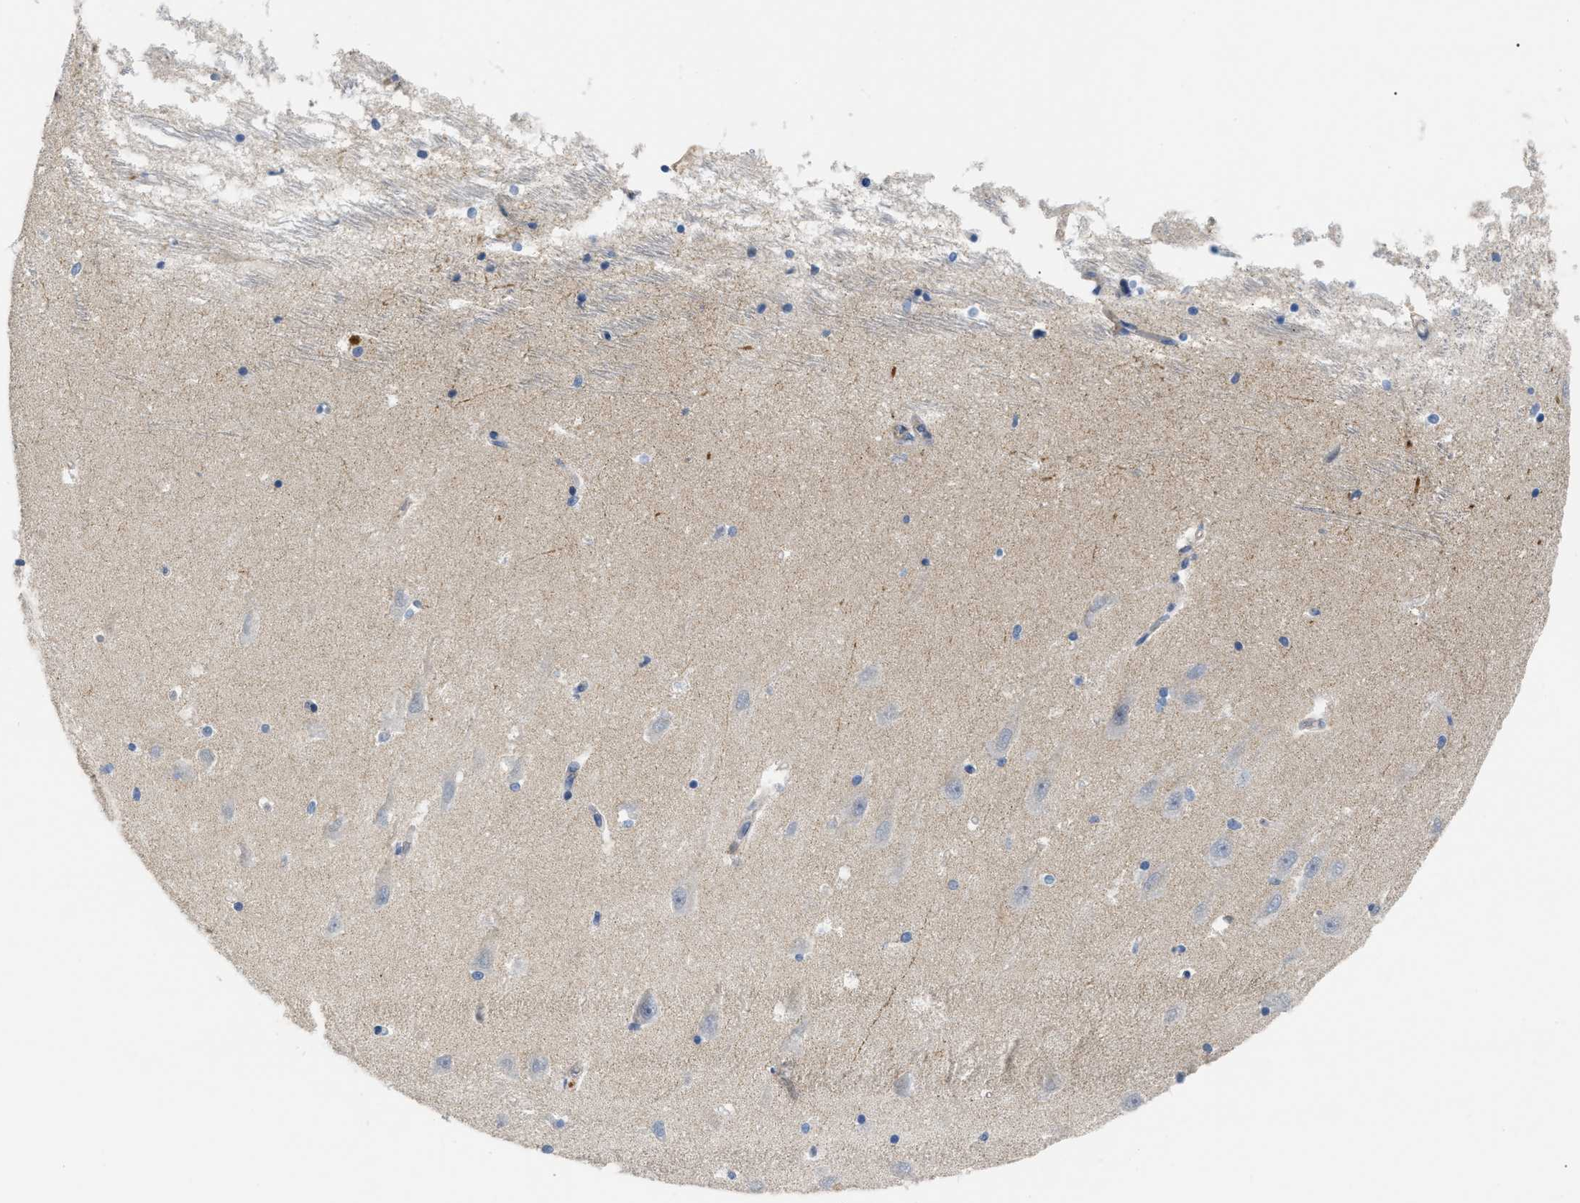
{"staining": {"intensity": "negative", "quantity": "none", "location": "none"}, "tissue": "hippocampus", "cell_type": "Glial cells", "image_type": "normal", "snomed": [{"axis": "morphology", "description": "Normal tissue, NOS"}, {"axis": "topography", "description": "Hippocampus"}], "caption": "This is an immunohistochemistry image of benign human hippocampus. There is no staining in glial cells.", "gene": "DHX58", "patient": {"sex": "male", "age": 45}}